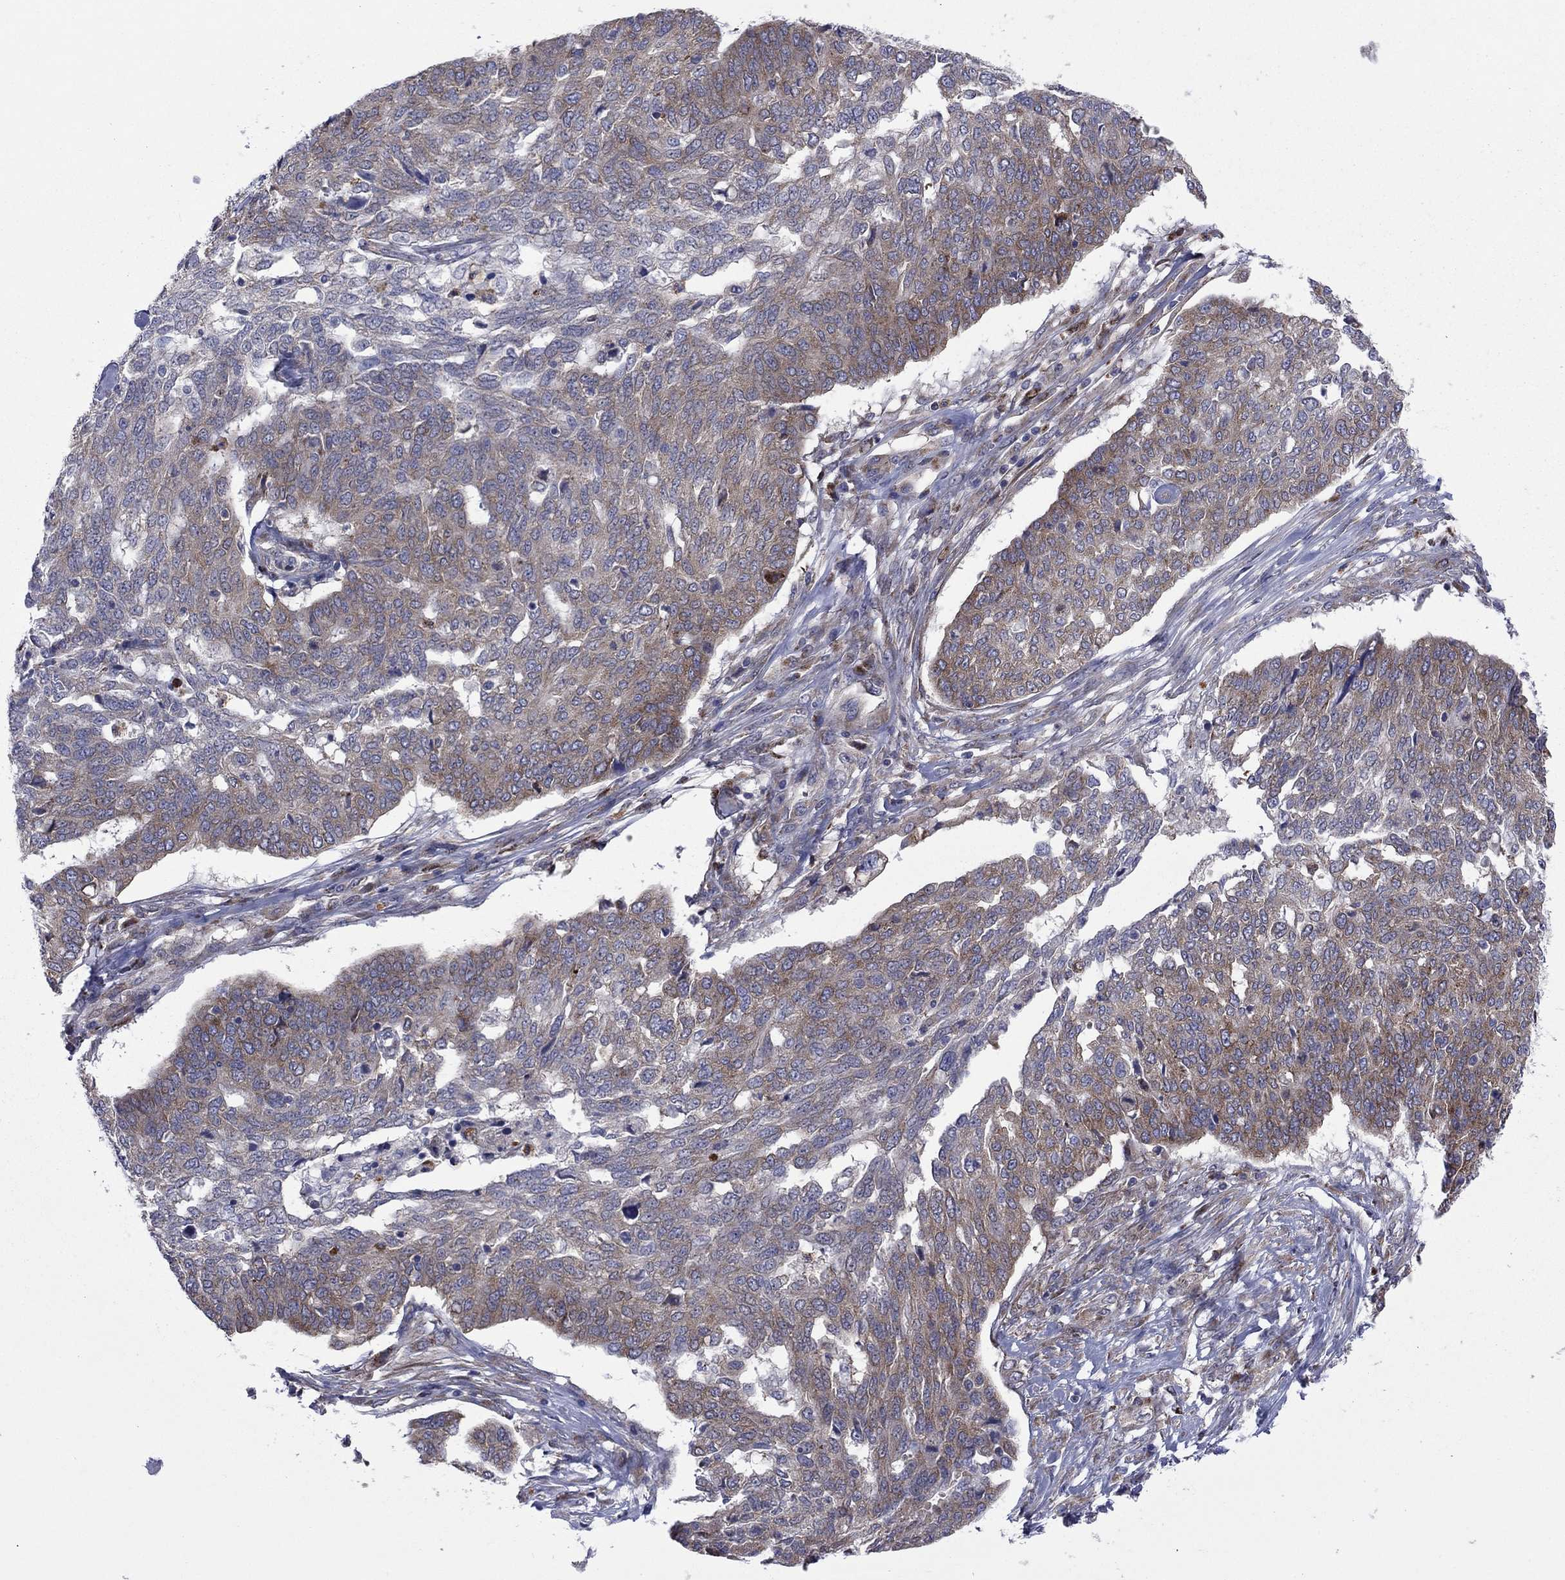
{"staining": {"intensity": "weak", "quantity": "25%-75%", "location": "cytoplasmic/membranous"}, "tissue": "ovarian cancer", "cell_type": "Tumor cells", "image_type": "cancer", "snomed": [{"axis": "morphology", "description": "Cystadenocarcinoma, serous, NOS"}, {"axis": "topography", "description": "Ovary"}], "caption": "Protein expression by IHC demonstrates weak cytoplasmic/membranous staining in approximately 25%-75% of tumor cells in ovarian cancer (serous cystadenocarcinoma). (Stains: DAB in brown, nuclei in blue, Microscopy: brightfield microscopy at high magnification).", "gene": "GPR155", "patient": {"sex": "female", "age": 67}}